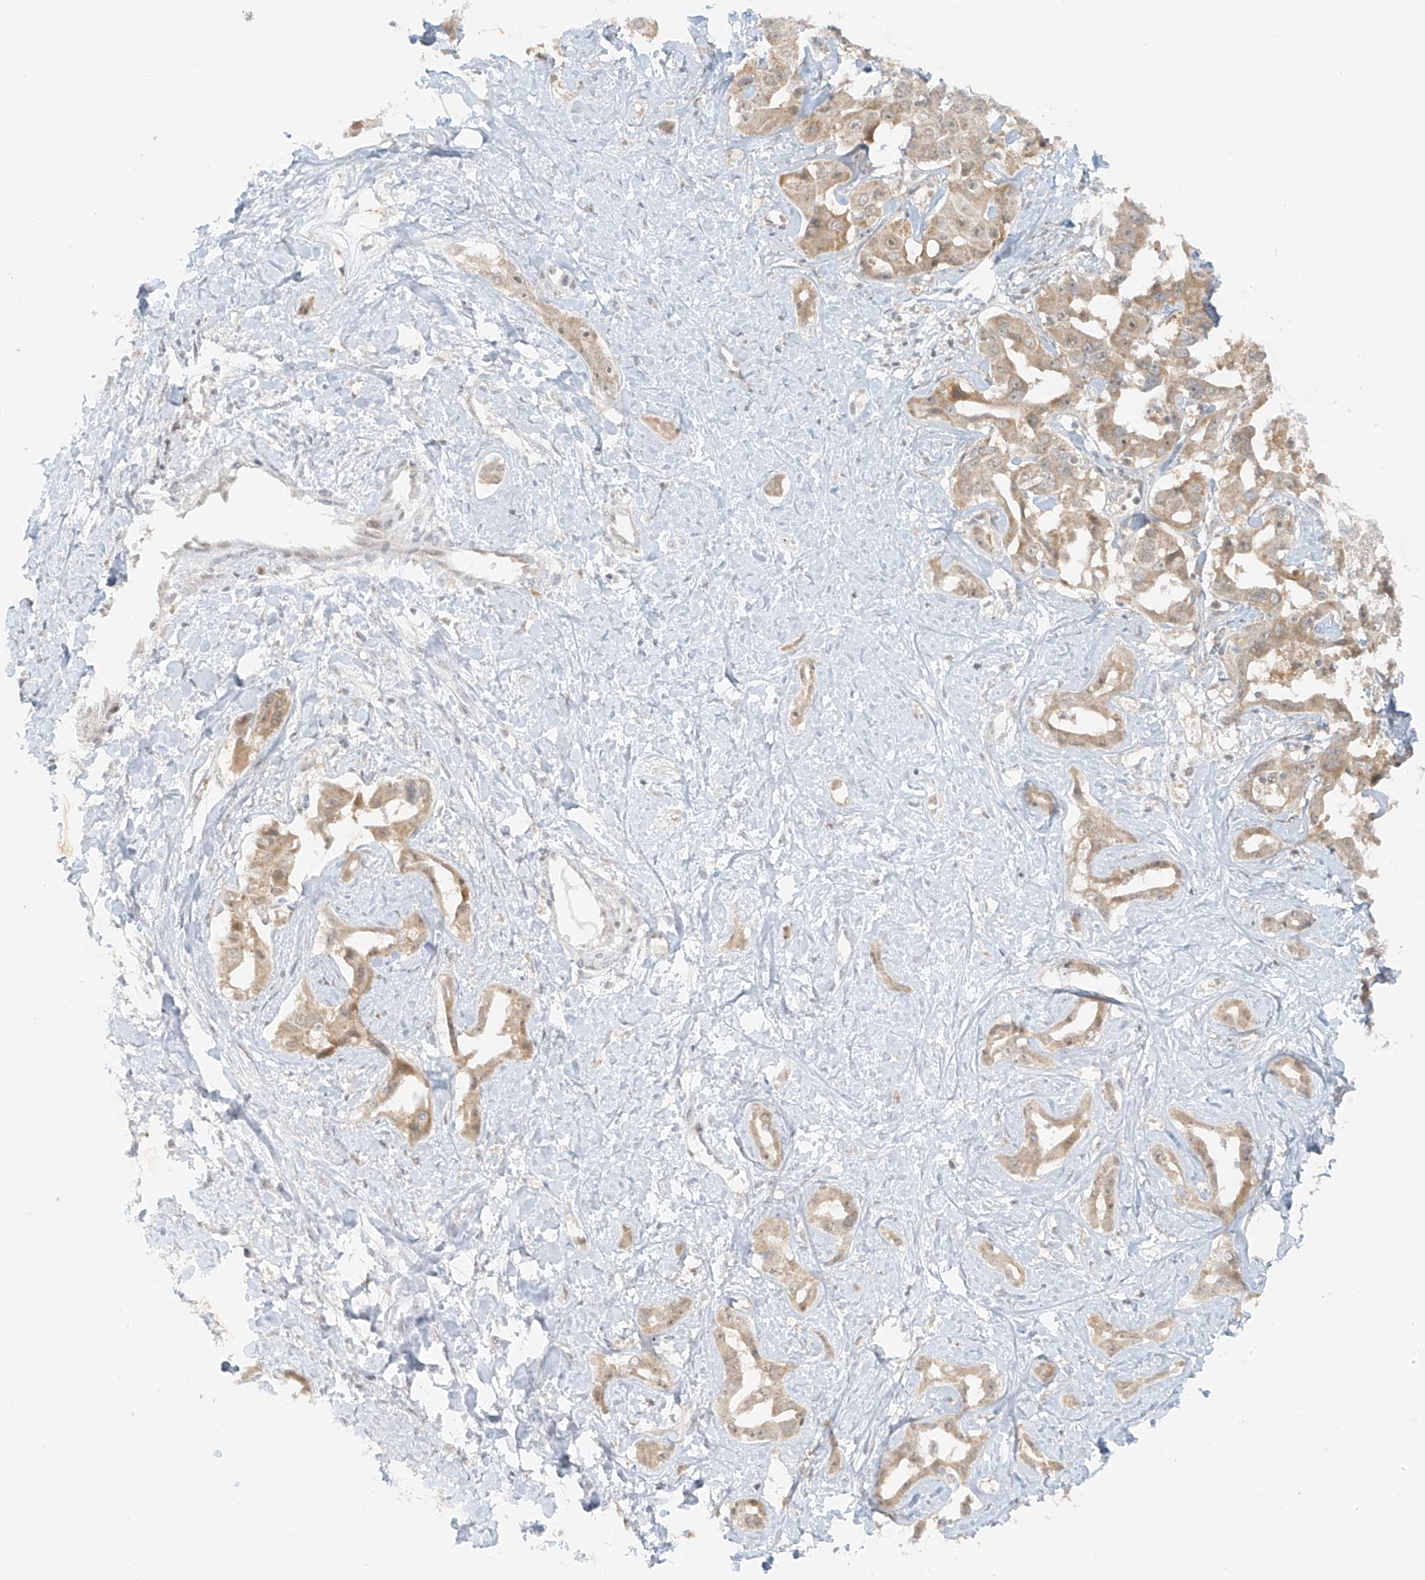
{"staining": {"intensity": "moderate", "quantity": ">75%", "location": "cytoplasmic/membranous"}, "tissue": "liver cancer", "cell_type": "Tumor cells", "image_type": "cancer", "snomed": [{"axis": "morphology", "description": "Cholangiocarcinoma"}, {"axis": "topography", "description": "Liver"}], "caption": "Tumor cells demonstrate medium levels of moderate cytoplasmic/membranous expression in about >75% of cells in liver cancer (cholangiocarcinoma).", "gene": "MIPEP", "patient": {"sex": "male", "age": 59}}